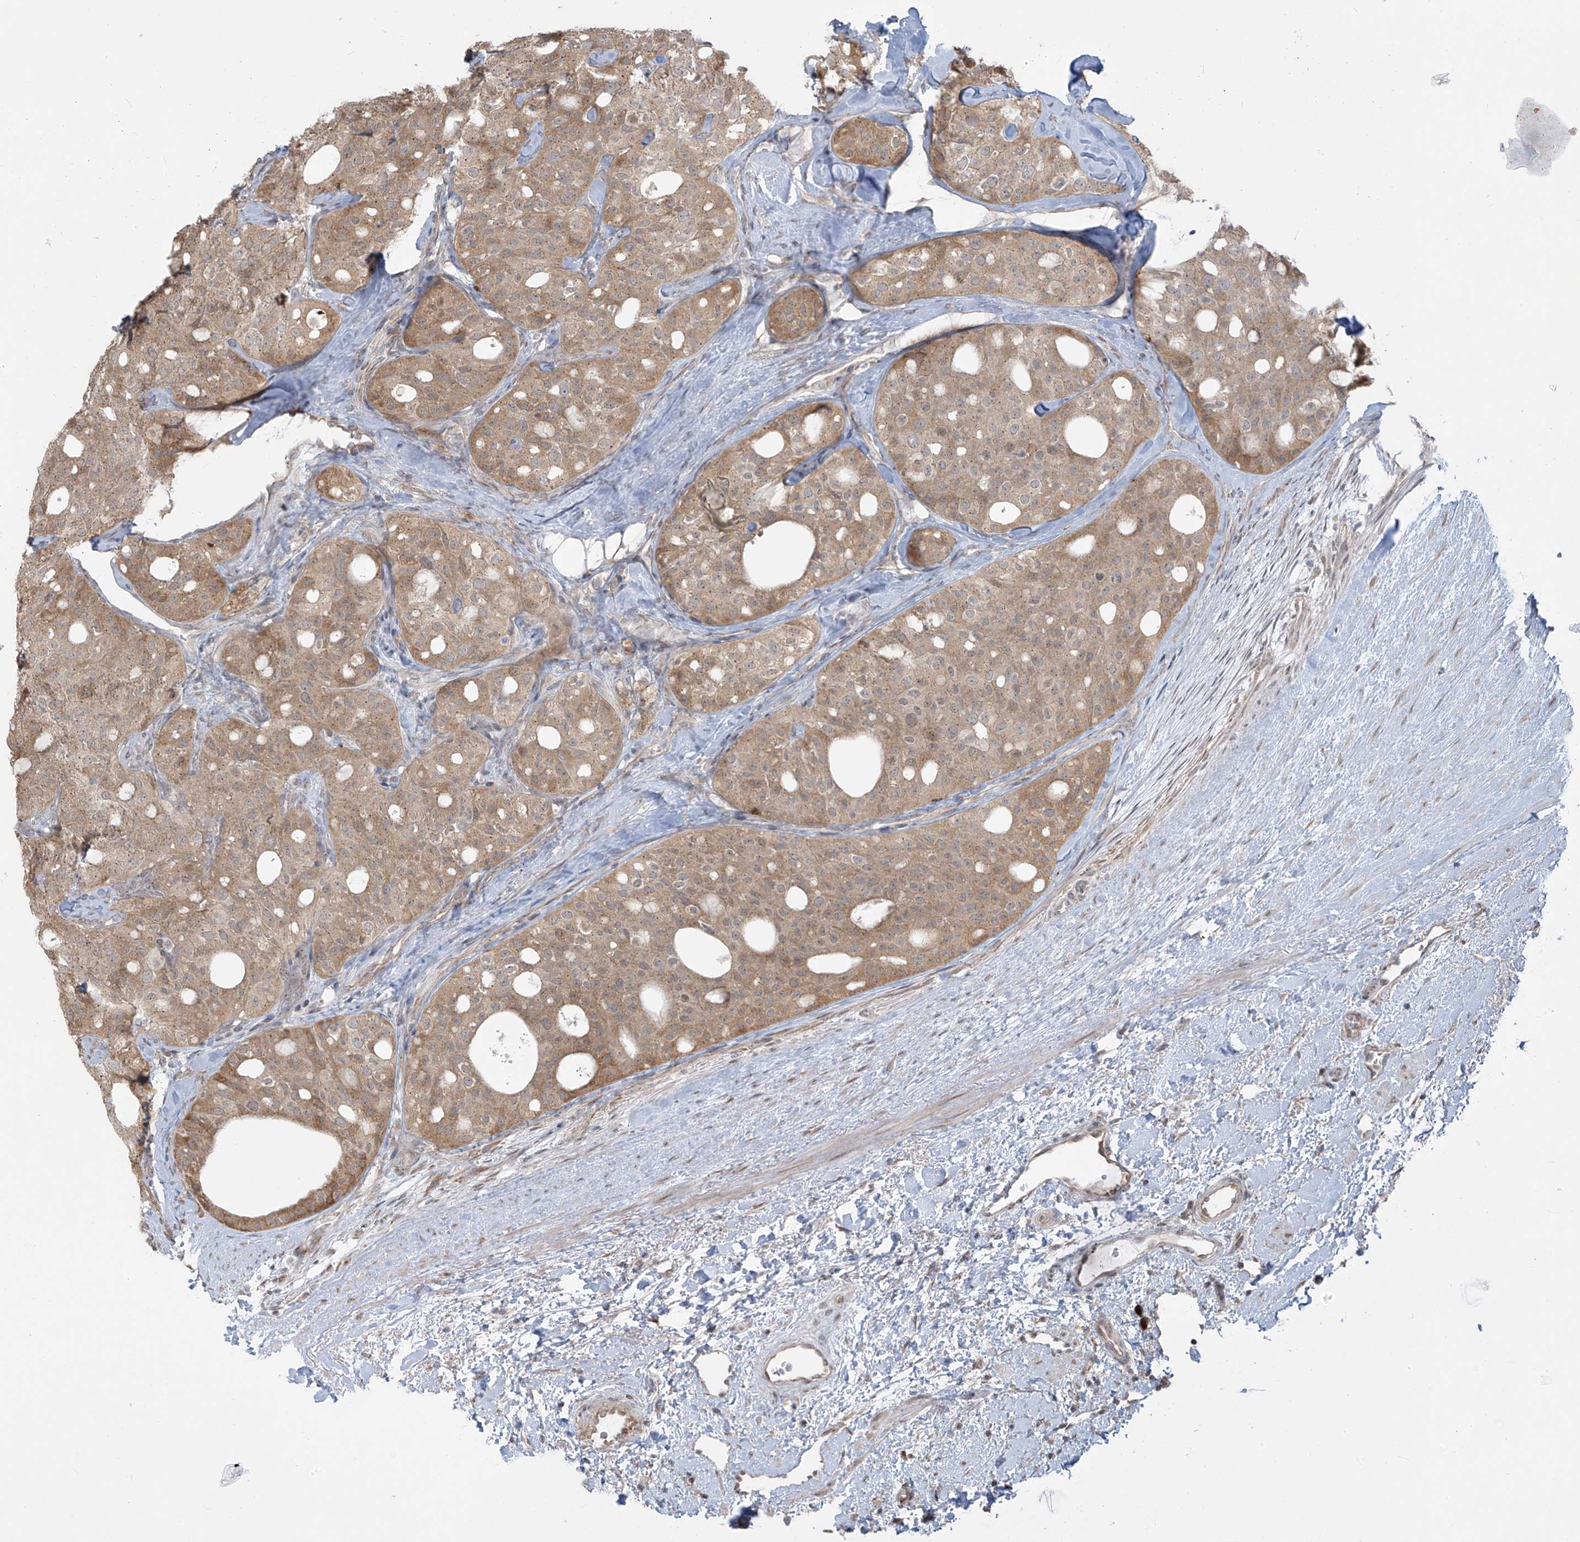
{"staining": {"intensity": "moderate", "quantity": ">75%", "location": "cytoplasmic/membranous"}, "tissue": "thyroid cancer", "cell_type": "Tumor cells", "image_type": "cancer", "snomed": [{"axis": "morphology", "description": "Follicular adenoma carcinoma, NOS"}, {"axis": "topography", "description": "Thyroid gland"}], "caption": "Immunohistochemical staining of thyroid follicular adenoma carcinoma exhibits medium levels of moderate cytoplasmic/membranous staining in about >75% of tumor cells.", "gene": "PLEKHM3", "patient": {"sex": "male", "age": 75}}